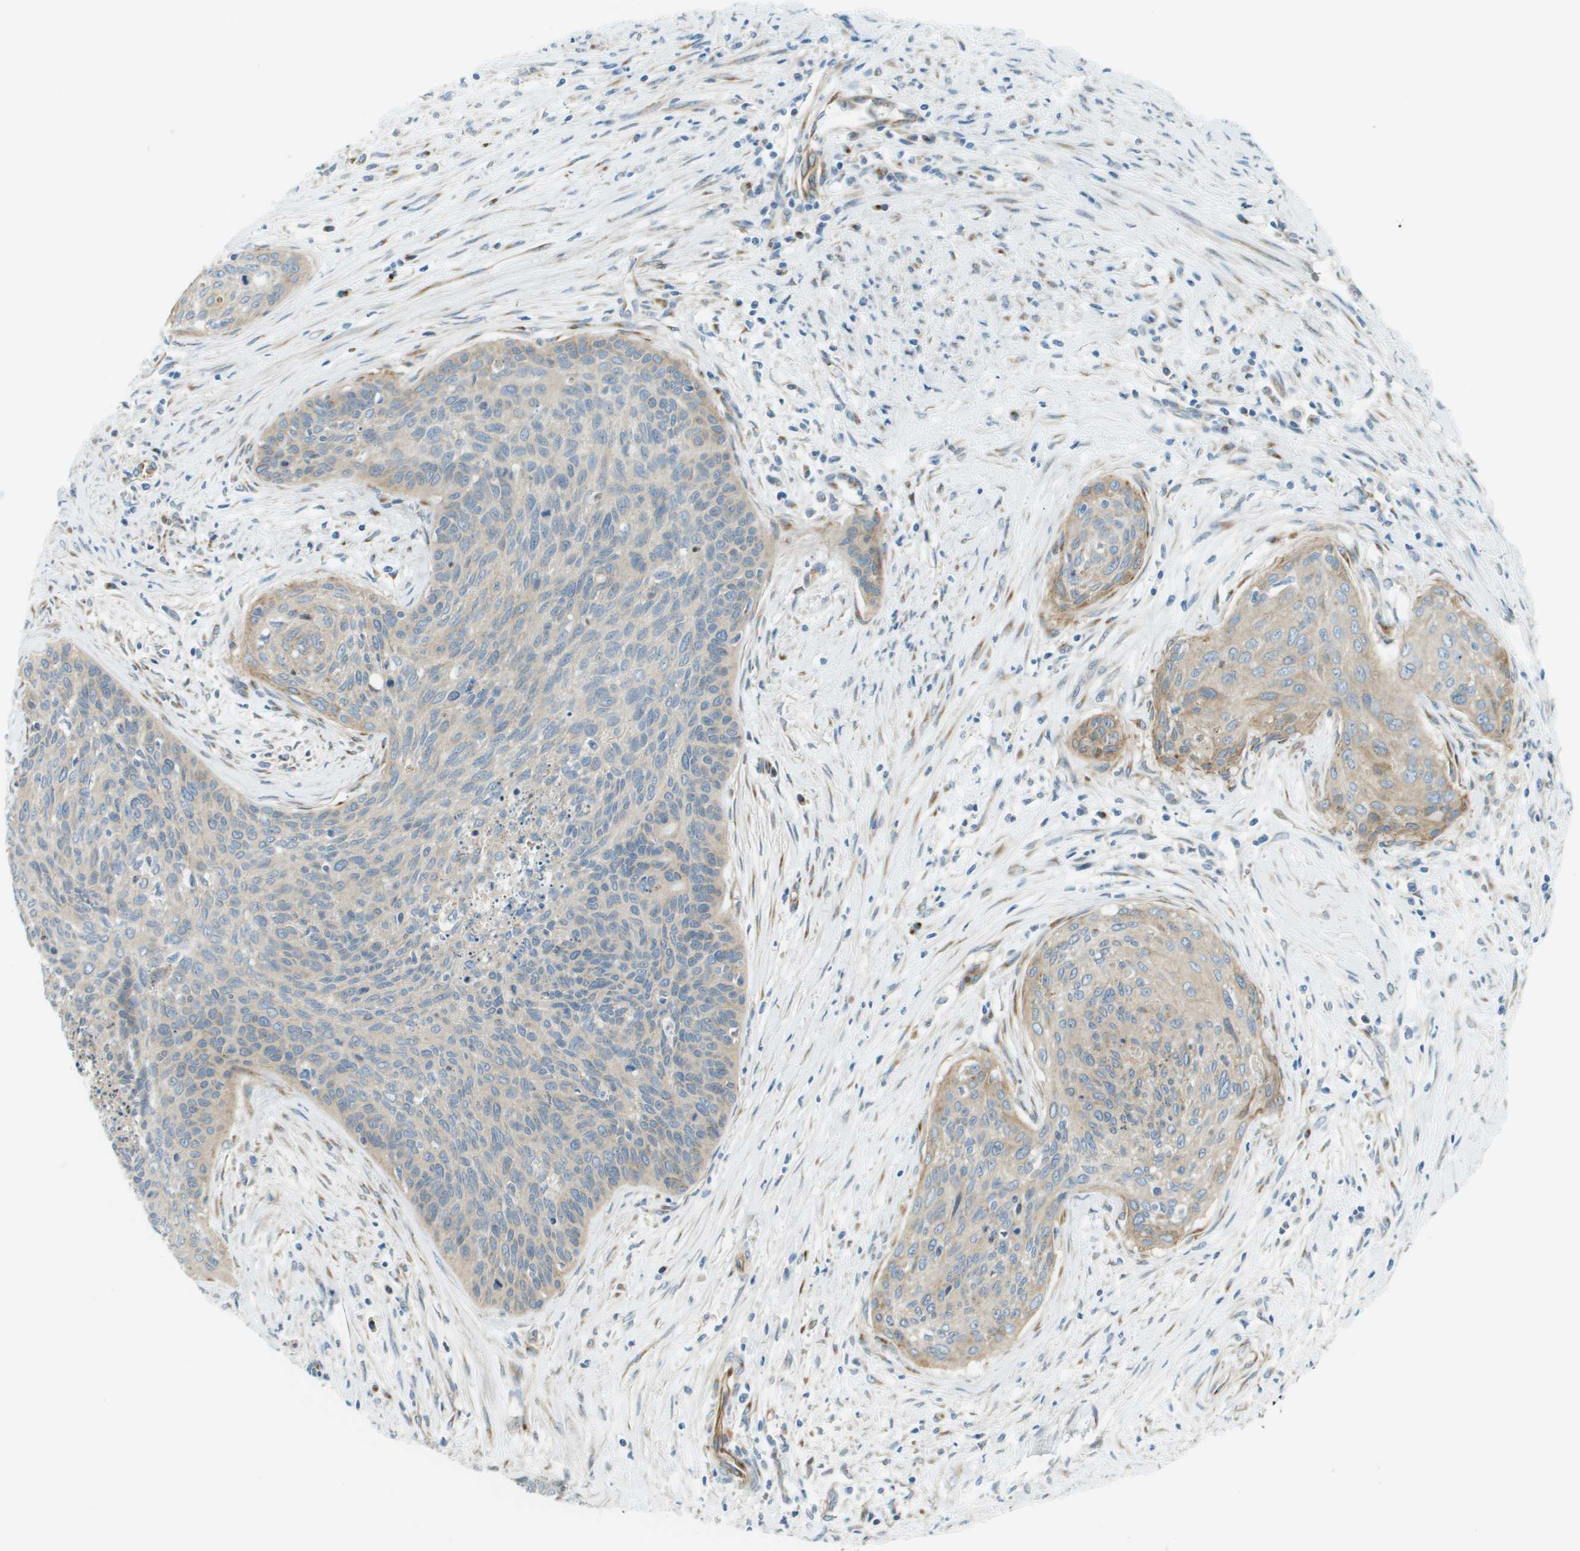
{"staining": {"intensity": "weak", "quantity": ">75%", "location": "cytoplasmic/membranous"}, "tissue": "cervical cancer", "cell_type": "Tumor cells", "image_type": "cancer", "snomed": [{"axis": "morphology", "description": "Squamous cell carcinoma, NOS"}, {"axis": "topography", "description": "Cervix"}], "caption": "IHC of human cervical squamous cell carcinoma shows low levels of weak cytoplasmic/membranous positivity in approximately >75% of tumor cells.", "gene": "ACBD3", "patient": {"sex": "female", "age": 55}}